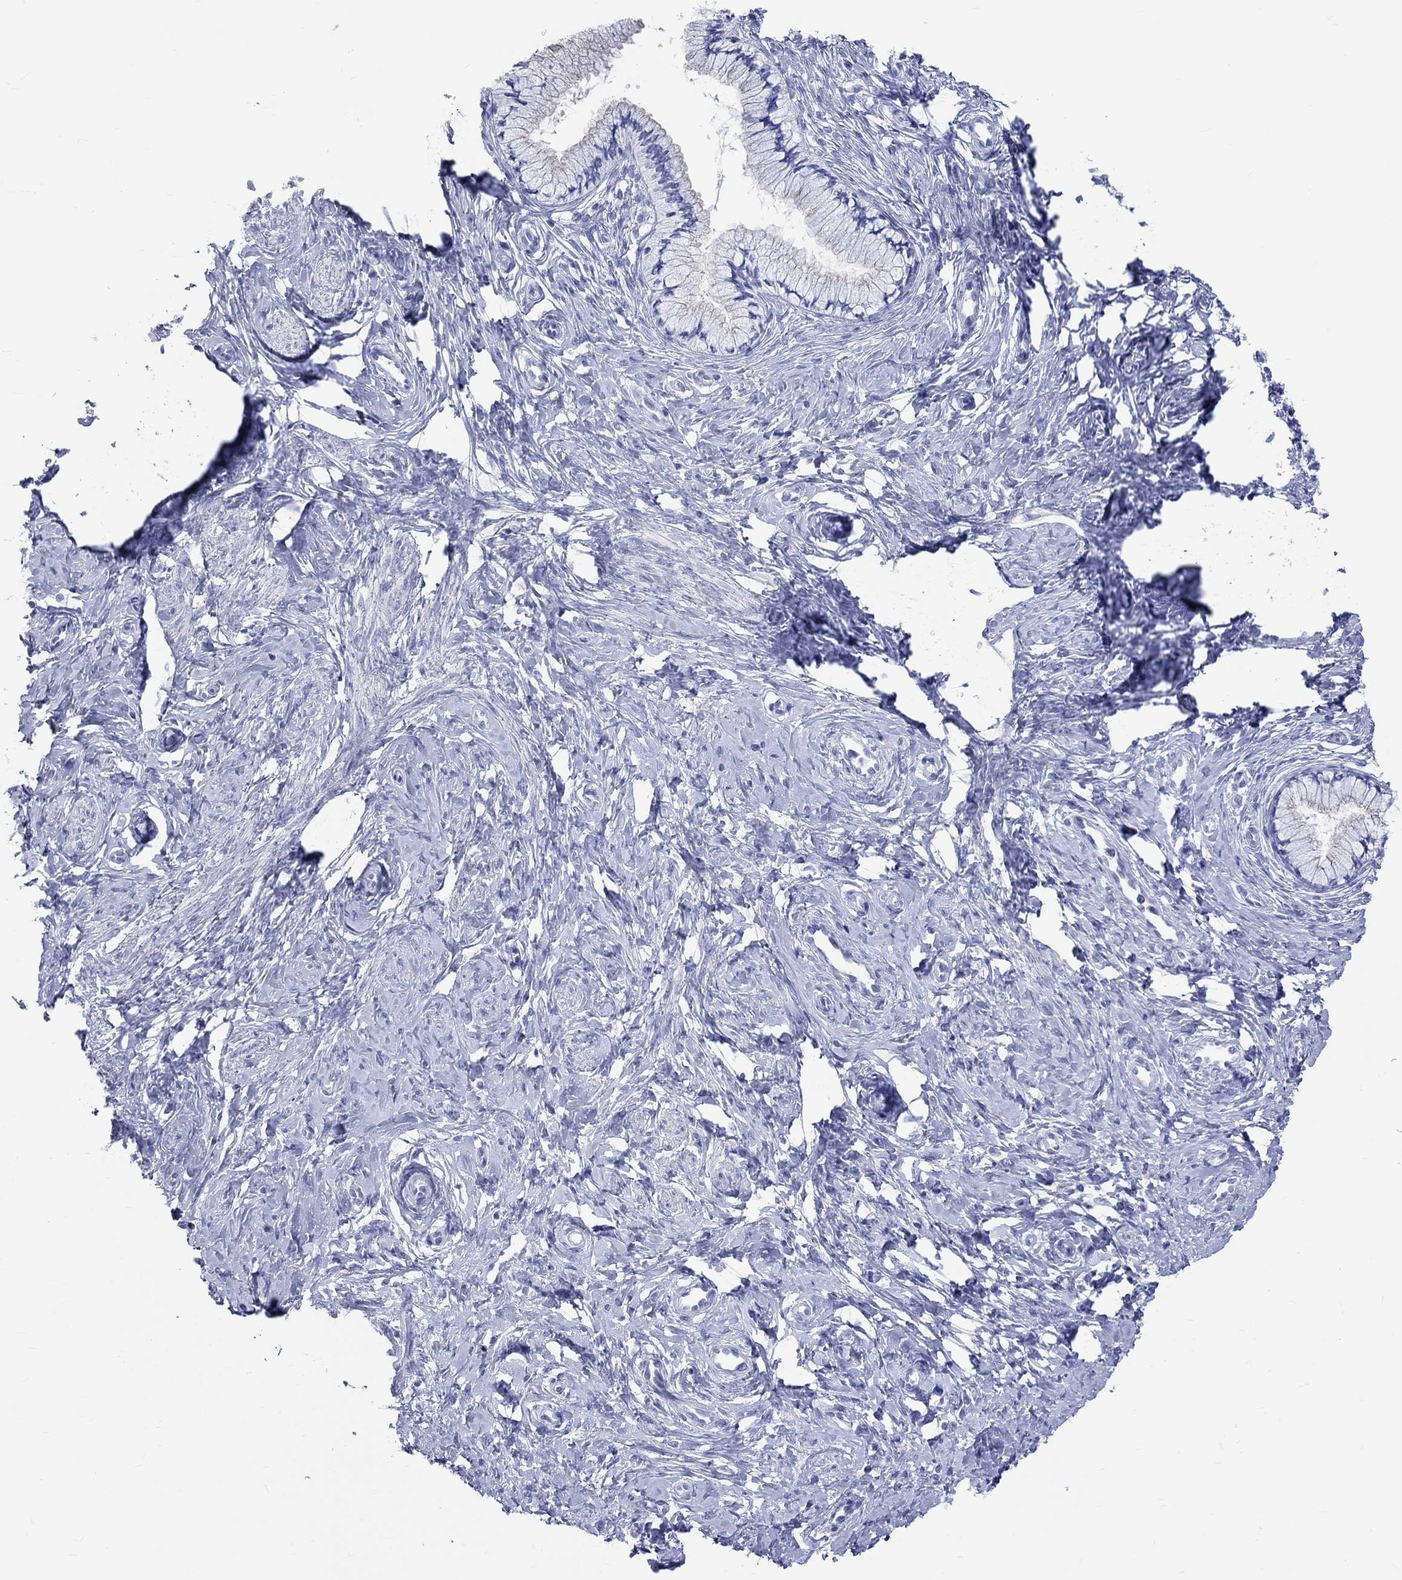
{"staining": {"intensity": "negative", "quantity": "none", "location": "none"}, "tissue": "cervix", "cell_type": "Glandular cells", "image_type": "normal", "snomed": [{"axis": "morphology", "description": "Normal tissue, NOS"}, {"axis": "topography", "description": "Cervix"}], "caption": "An immunohistochemistry (IHC) micrograph of benign cervix is shown. There is no staining in glandular cells of cervix.", "gene": "SPATA9", "patient": {"sex": "female", "age": 37}}